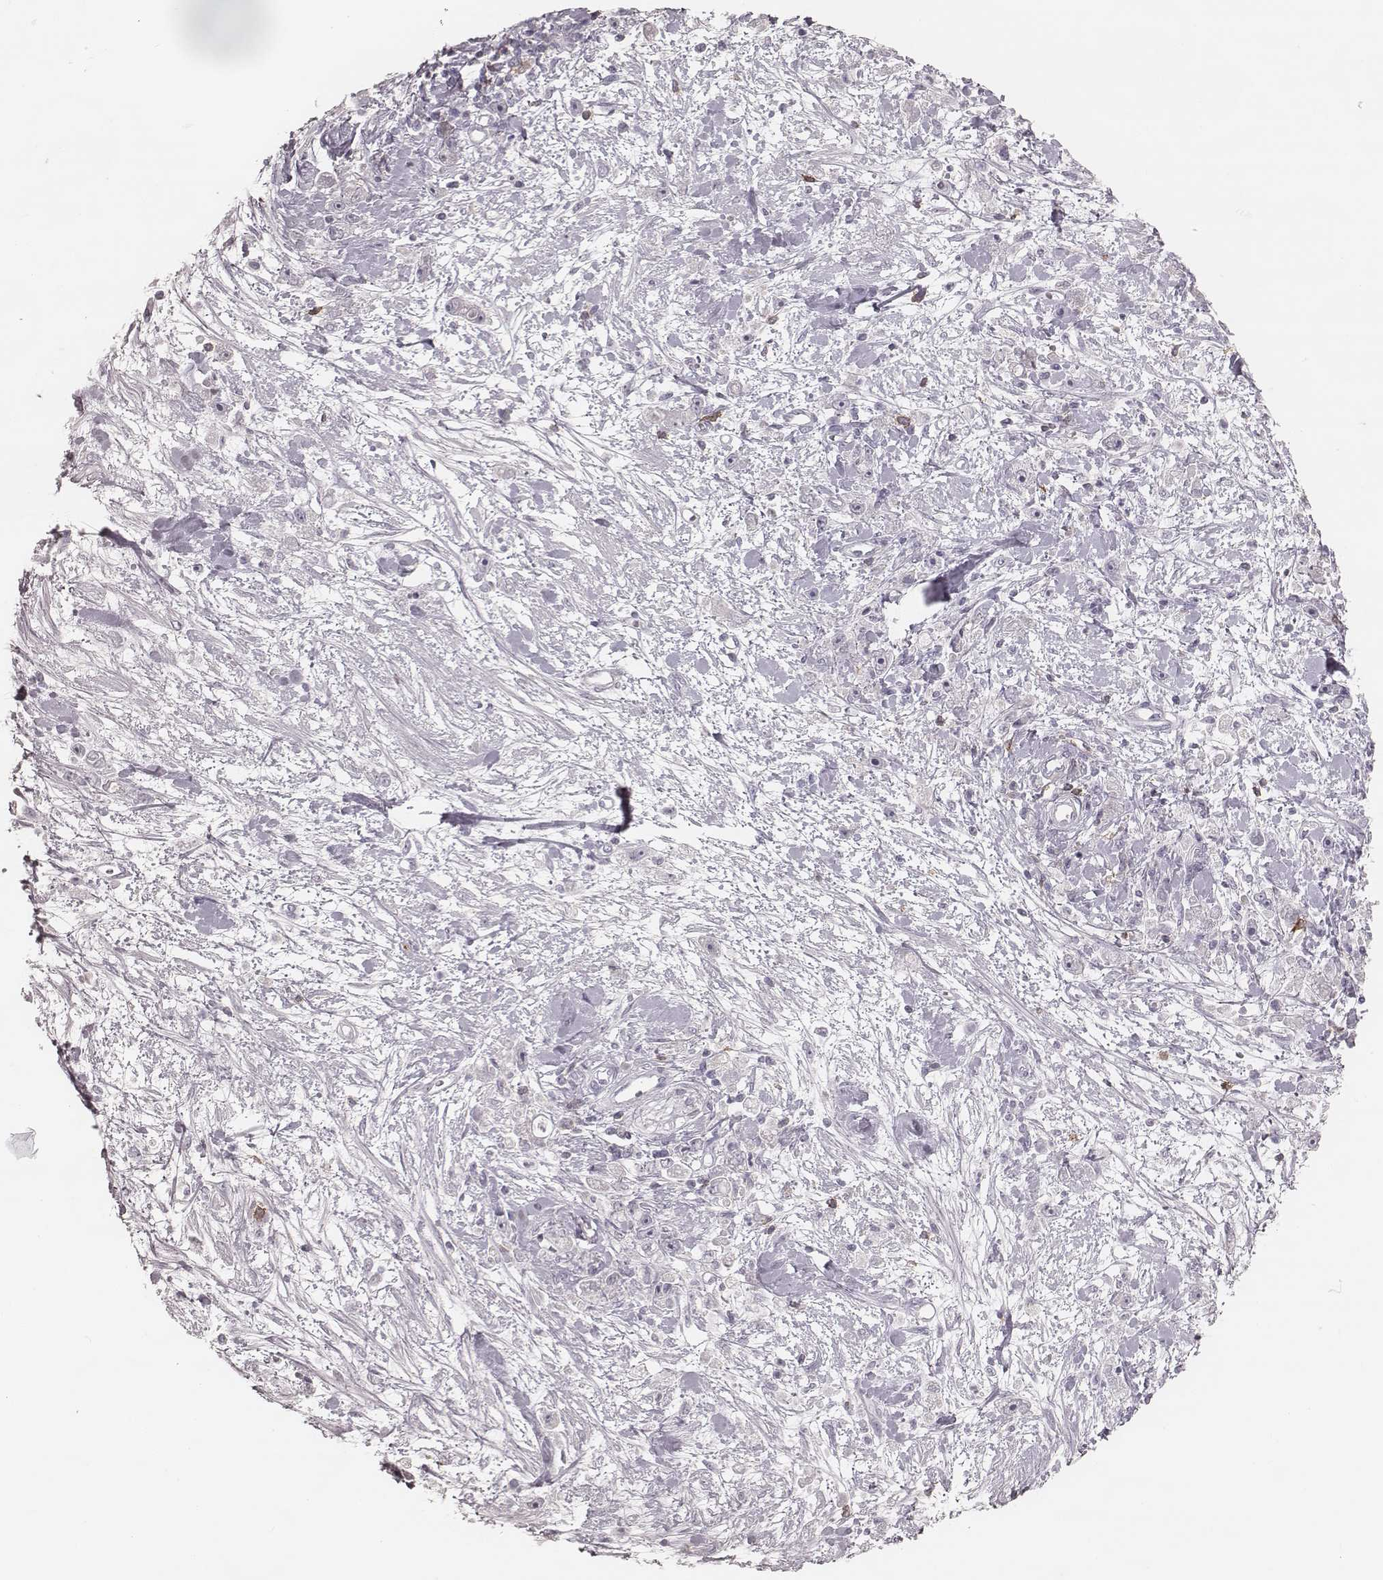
{"staining": {"intensity": "negative", "quantity": "none", "location": "none"}, "tissue": "stomach cancer", "cell_type": "Tumor cells", "image_type": "cancer", "snomed": [{"axis": "morphology", "description": "Adenocarcinoma, NOS"}, {"axis": "topography", "description": "Stomach"}], "caption": "Stomach cancer was stained to show a protein in brown. There is no significant positivity in tumor cells.", "gene": "PDCD1", "patient": {"sex": "female", "age": 59}}